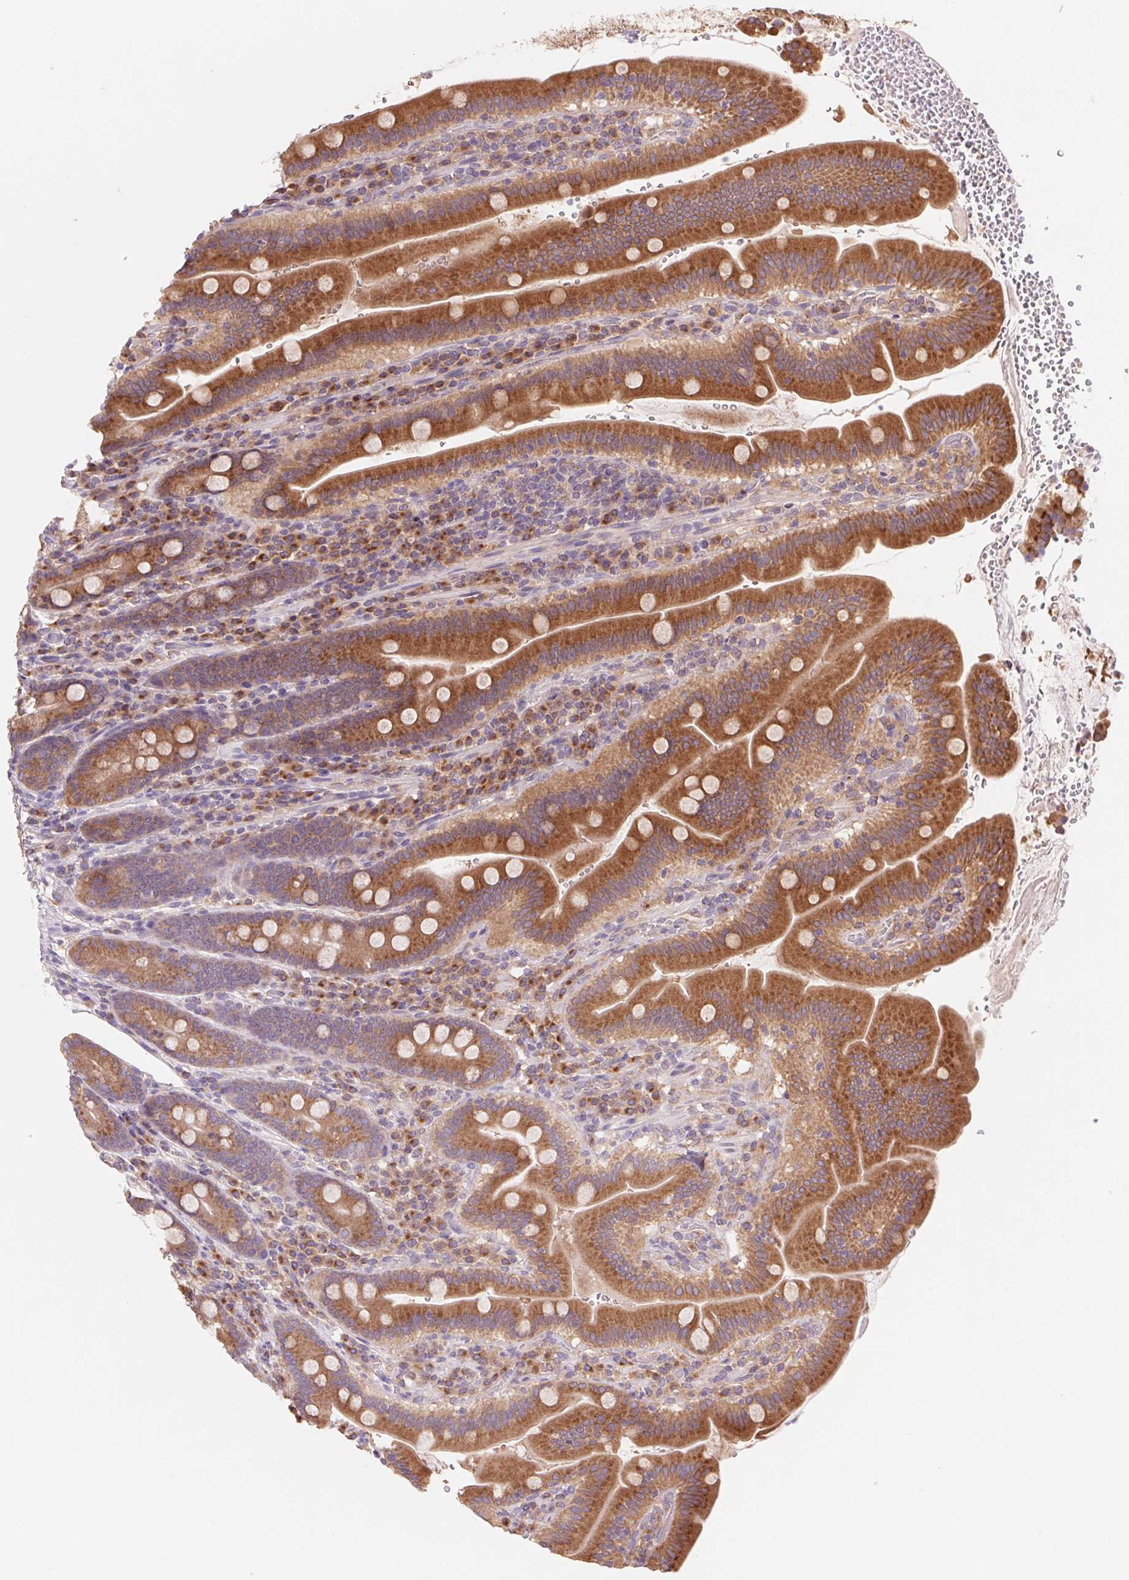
{"staining": {"intensity": "strong", "quantity": ">75%", "location": "cytoplasmic/membranous"}, "tissue": "small intestine", "cell_type": "Glandular cells", "image_type": "normal", "snomed": [{"axis": "morphology", "description": "Normal tissue, NOS"}, {"axis": "topography", "description": "Small intestine"}], "caption": "Approximately >75% of glandular cells in normal human small intestine display strong cytoplasmic/membranous protein positivity as visualized by brown immunohistochemical staining.", "gene": "RAB1A", "patient": {"sex": "male", "age": 26}}